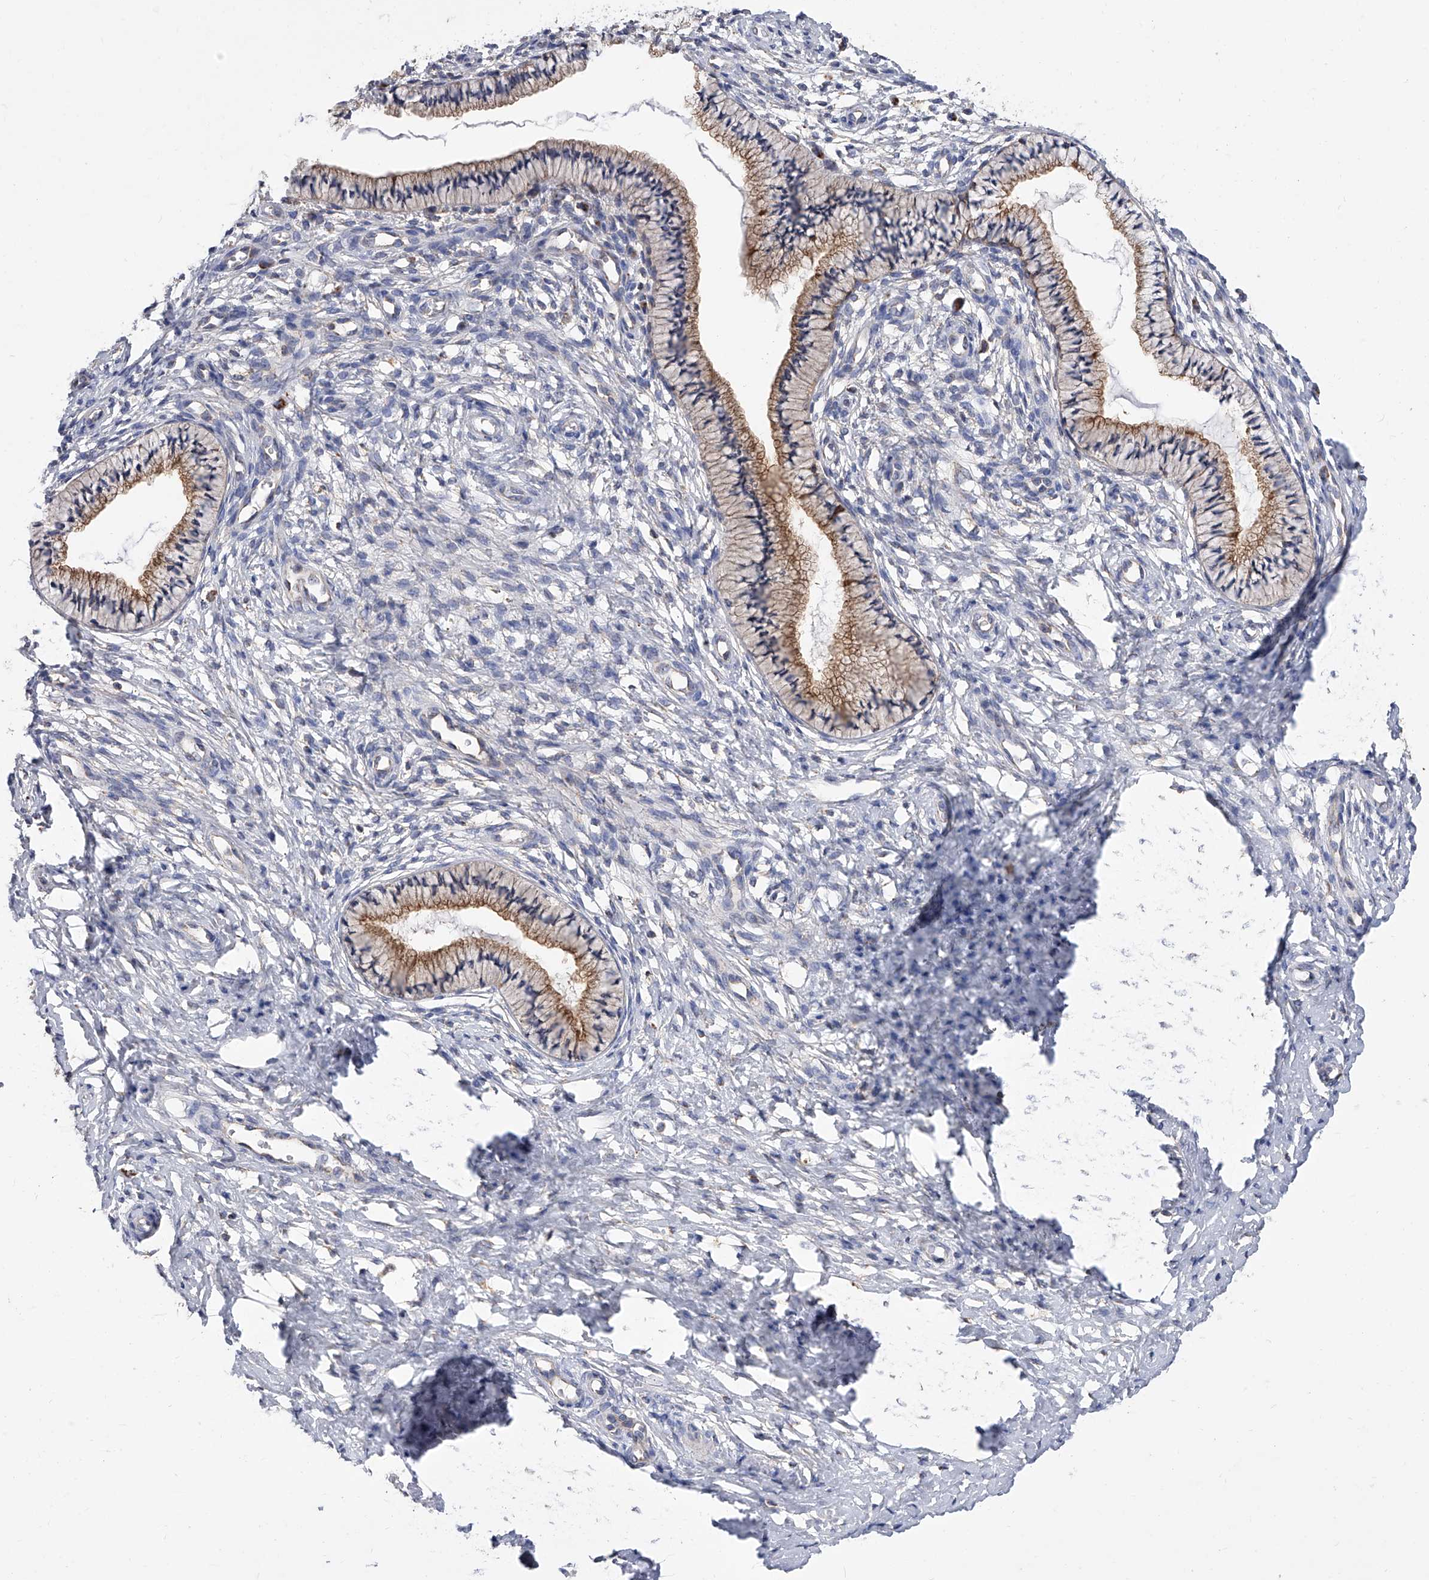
{"staining": {"intensity": "moderate", "quantity": ">75%", "location": "cytoplasmic/membranous"}, "tissue": "cervix", "cell_type": "Glandular cells", "image_type": "normal", "snomed": [{"axis": "morphology", "description": "Normal tissue, NOS"}, {"axis": "topography", "description": "Cervix"}], "caption": "DAB (3,3'-diaminobenzidine) immunohistochemical staining of benign cervix demonstrates moderate cytoplasmic/membranous protein staining in about >75% of glandular cells. (brown staining indicates protein expression, while blue staining denotes nuclei).", "gene": "PDSS2", "patient": {"sex": "female", "age": 36}}